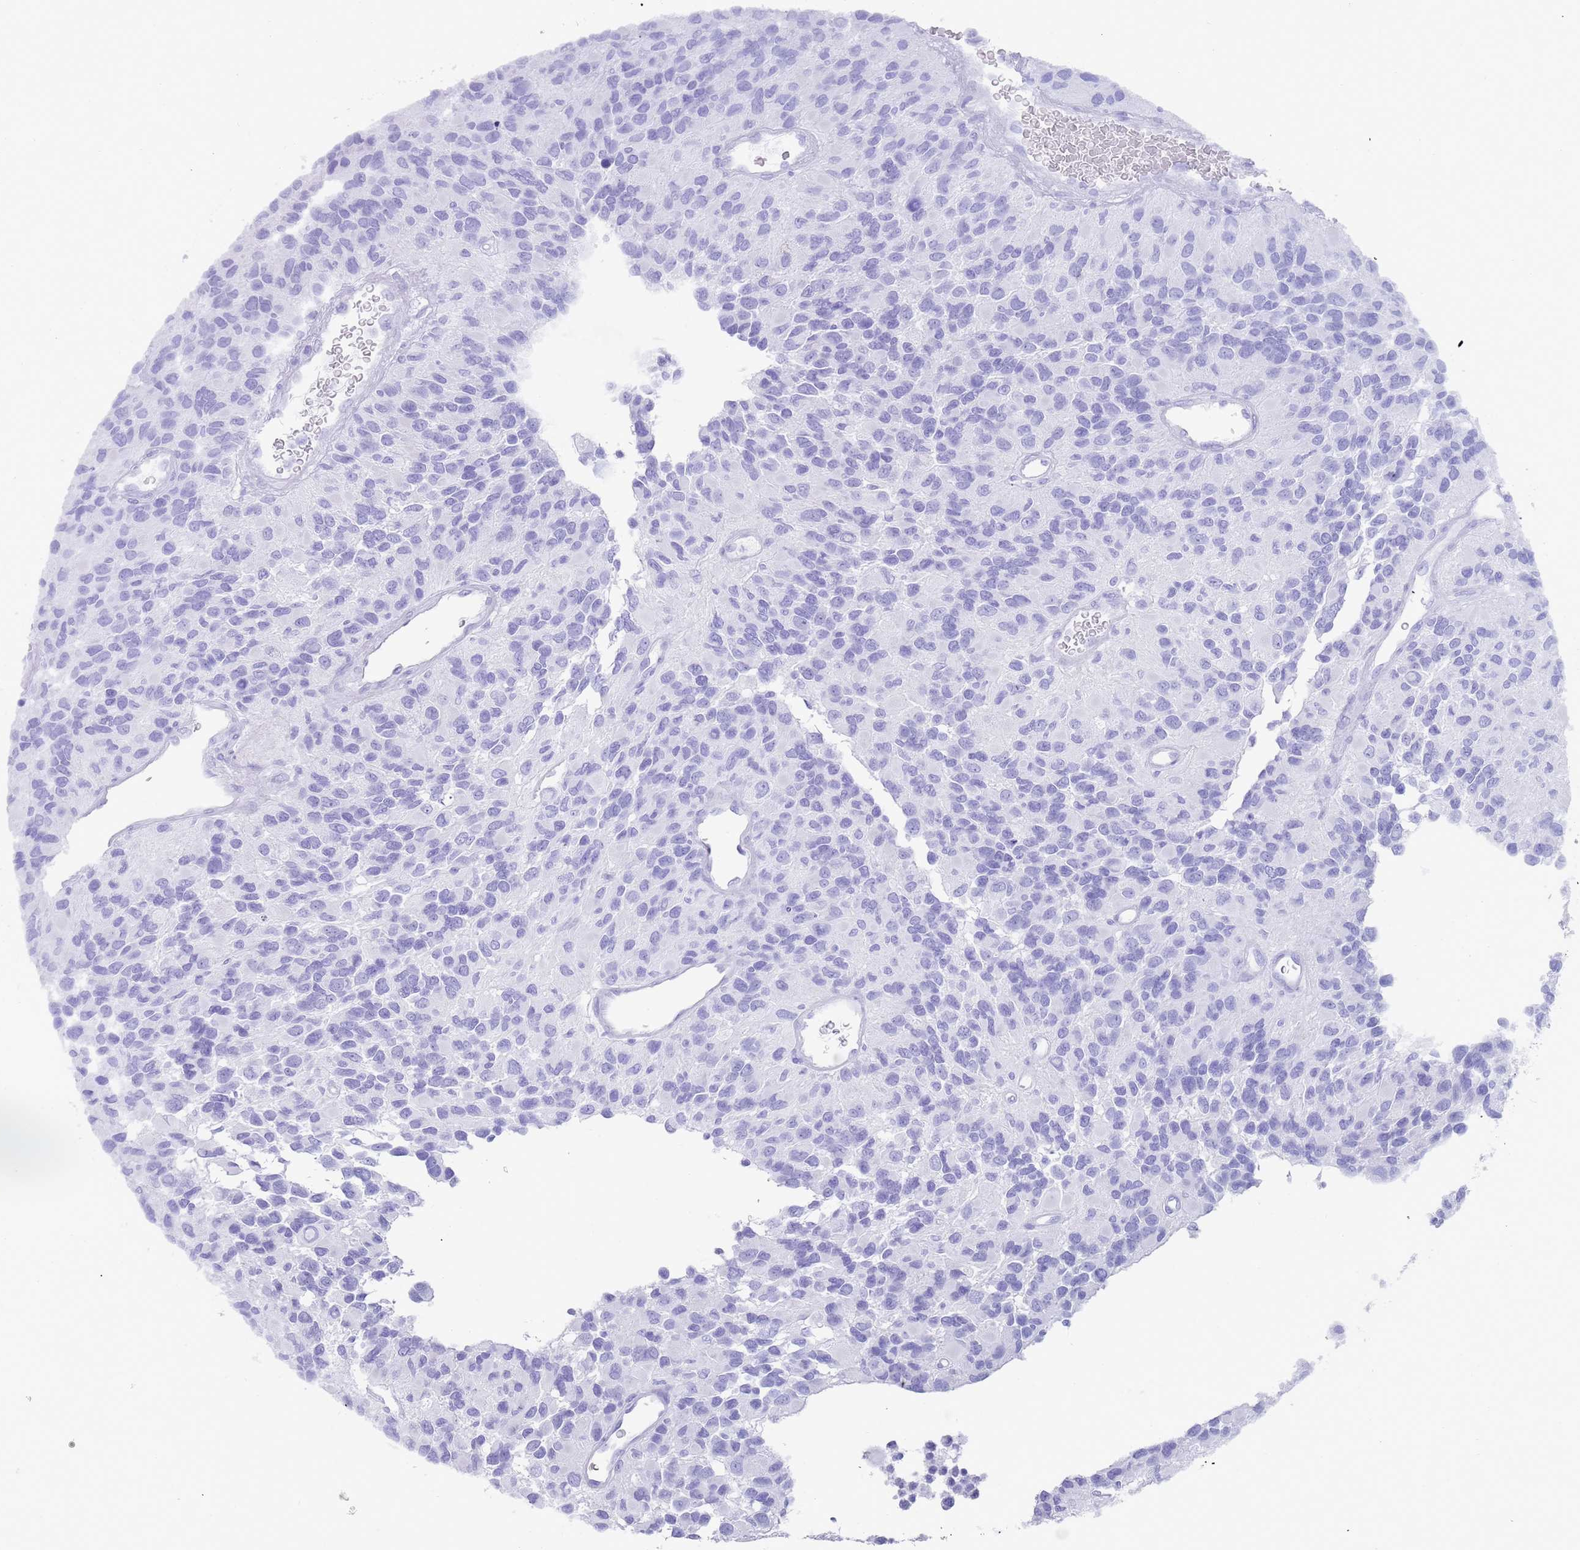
{"staining": {"intensity": "negative", "quantity": "none", "location": "none"}, "tissue": "glioma", "cell_type": "Tumor cells", "image_type": "cancer", "snomed": [{"axis": "morphology", "description": "Glioma, malignant, High grade"}, {"axis": "topography", "description": "Brain"}], "caption": "Immunohistochemistry (IHC) of human malignant glioma (high-grade) reveals no staining in tumor cells.", "gene": "MYADML2", "patient": {"sex": "male", "age": 77}}